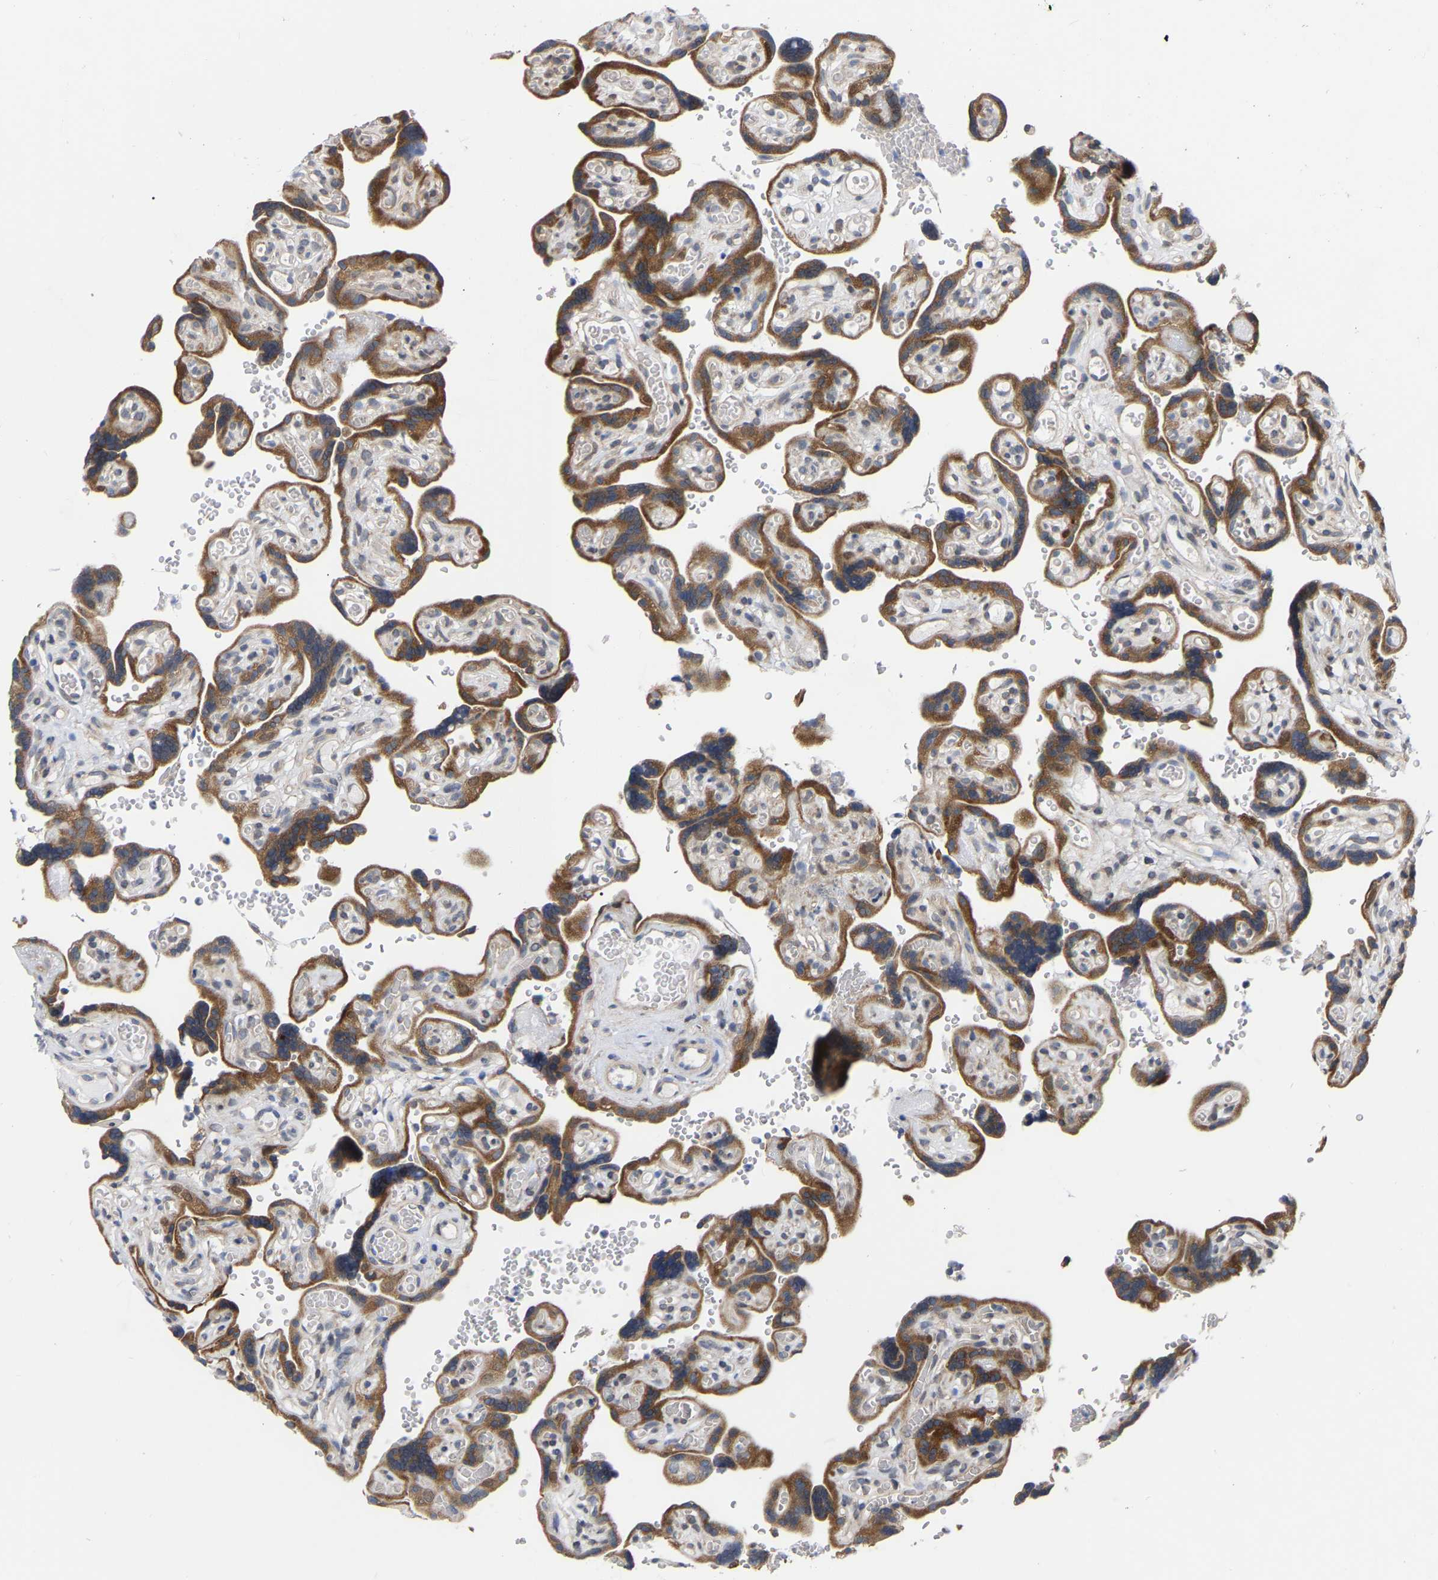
{"staining": {"intensity": "moderate", "quantity": ">75%", "location": "cytoplasmic/membranous"}, "tissue": "placenta", "cell_type": "Decidual cells", "image_type": "normal", "snomed": [{"axis": "morphology", "description": "Normal tissue, NOS"}, {"axis": "topography", "description": "Placenta"}], "caption": "Decidual cells show moderate cytoplasmic/membranous expression in approximately >75% of cells in normal placenta. The protein of interest is stained brown, and the nuclei are stained in blue (DAB (3,3'-diaminobenzidine) IHC with brightfield microscopy, high magnification).", "gene": "UBE4B", "patient": {"sex": "female", "age": 30}}